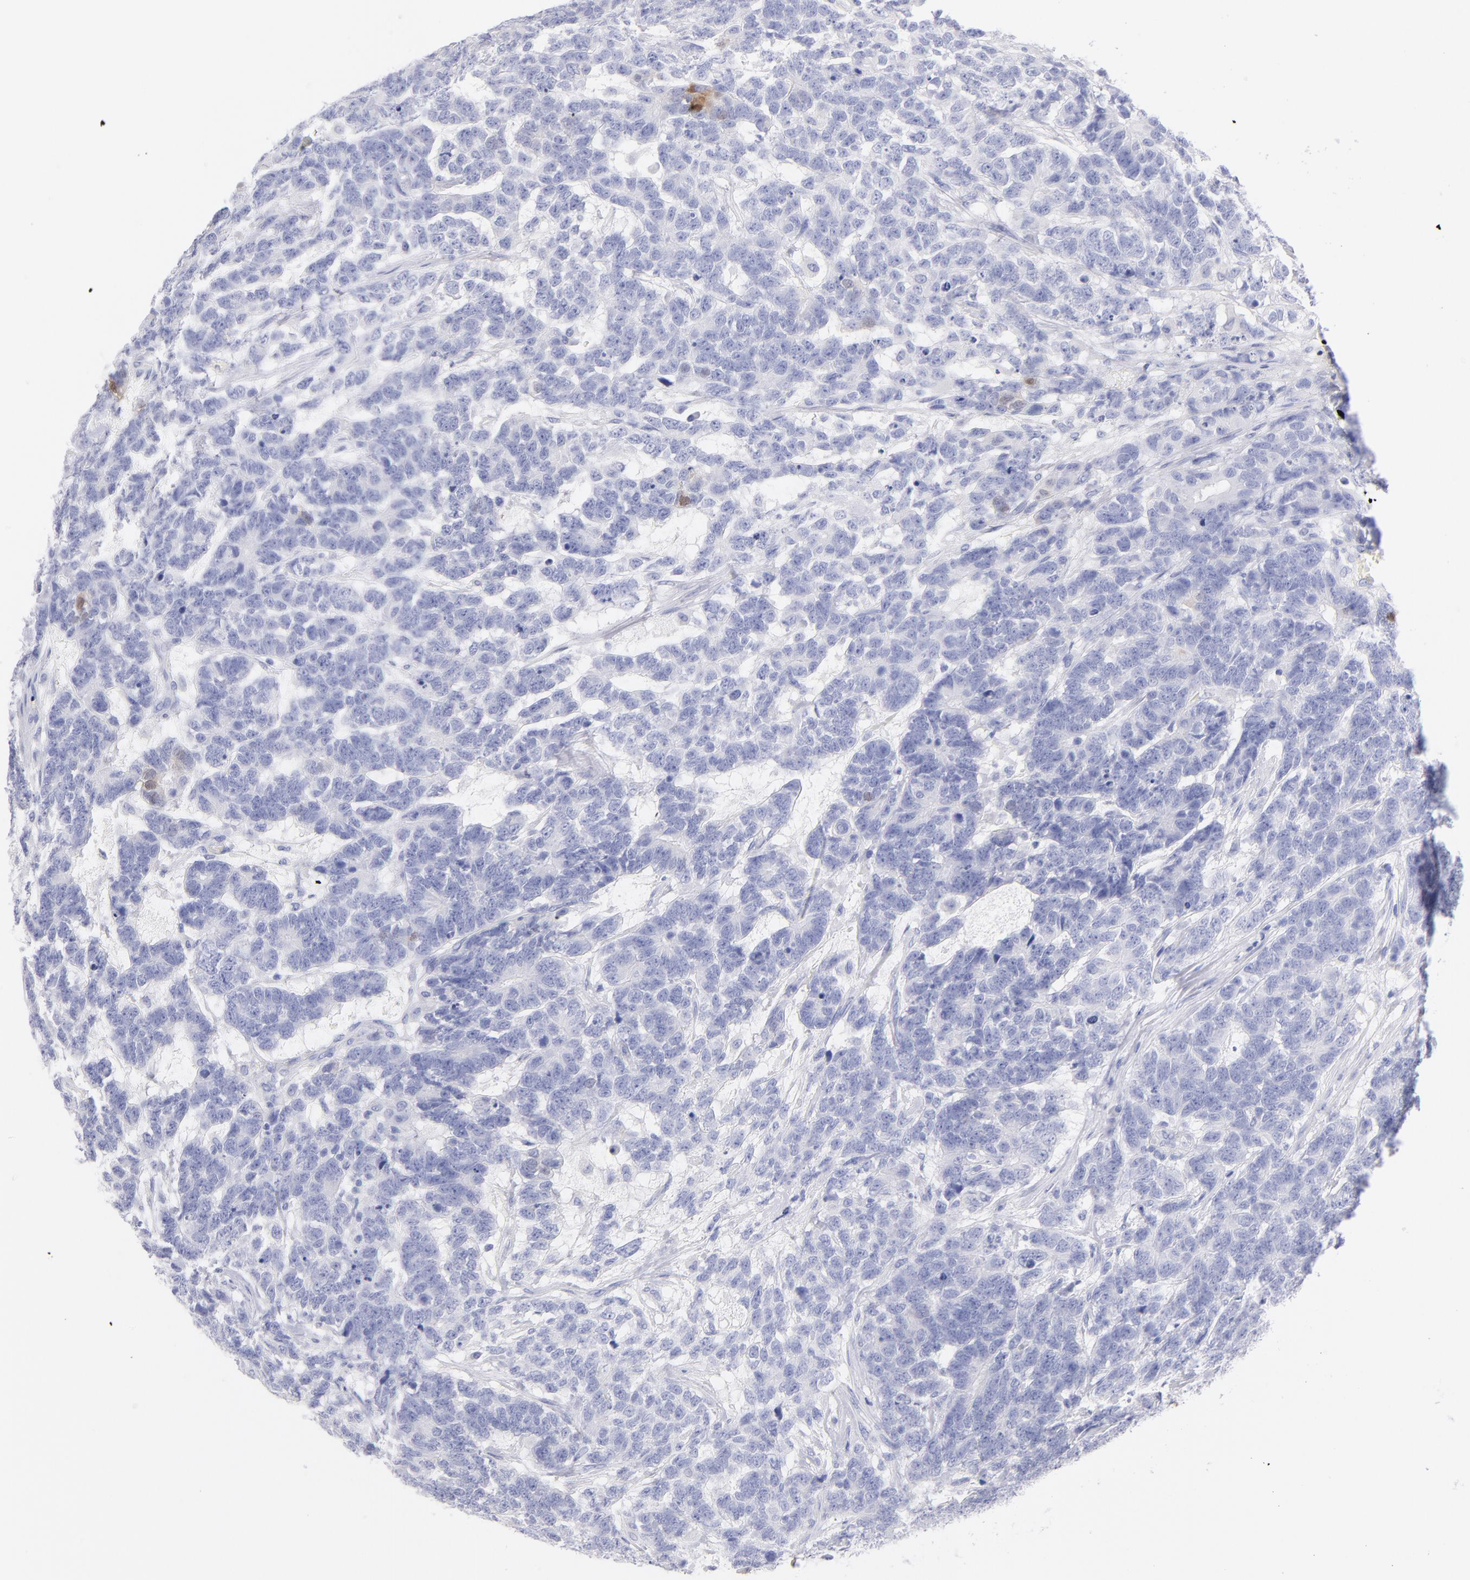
{"staining": {"intensity": "weak", "quantity": "<25%", "location": "cytoplasmic/membranous"}, "tissue": "testis cancer", "cell_type": "Tumor cells", "image_type": "cancer", "snomed": [{"axis": "morphology", "description": "Carcinoma, Embryonal, NOS"}, {"axis": "topography", "description": "Testis"}], "caption": "Embryonal carcinoma (testis) stained for a protein using immunohistochemistry reveals no positivity tumor cells.", "gene": "SCGN", "patient": {"sex": "male", "age": 26}}